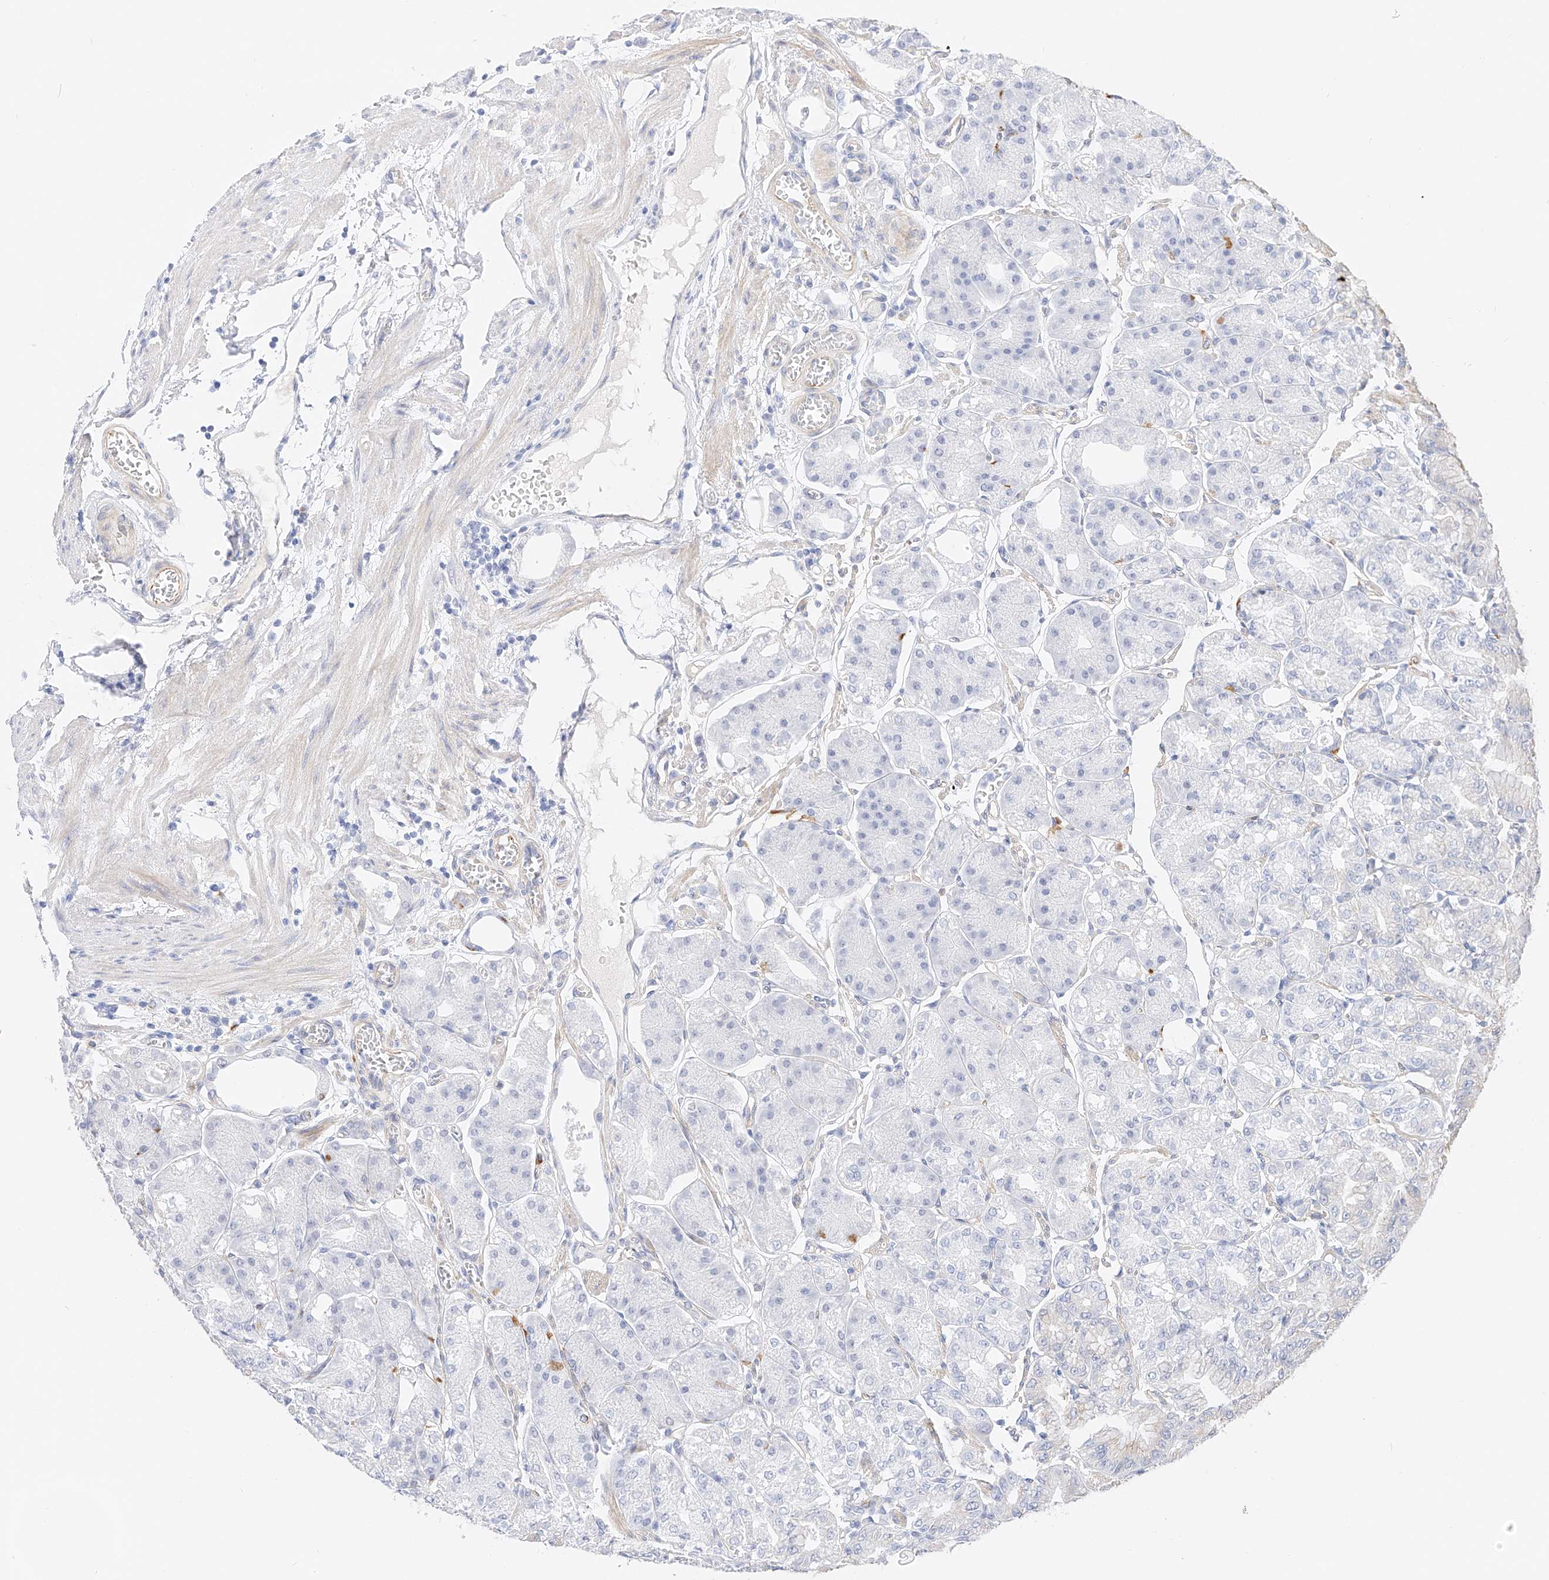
{"staining": {"intensity": "moderate", "quantity": "<25%", "location": "cytoplasmic/membranous"}, "tissue": "stomach", "cell_type": "Glandular cells", "image_type": "normal", "snomed": [{"axis": "morphology", "description": "Normal tissue, NOS"}, {"axis": "topography", "description": "Stomach, lower"}], "caption": "Stomach stained for a protein (brown) displays moderate cytoplasmic/membranous positive expression in approximately <25% of glandular cells.", "gene": "CDCP2", "patient": {"sex": "male", "age": 71}}